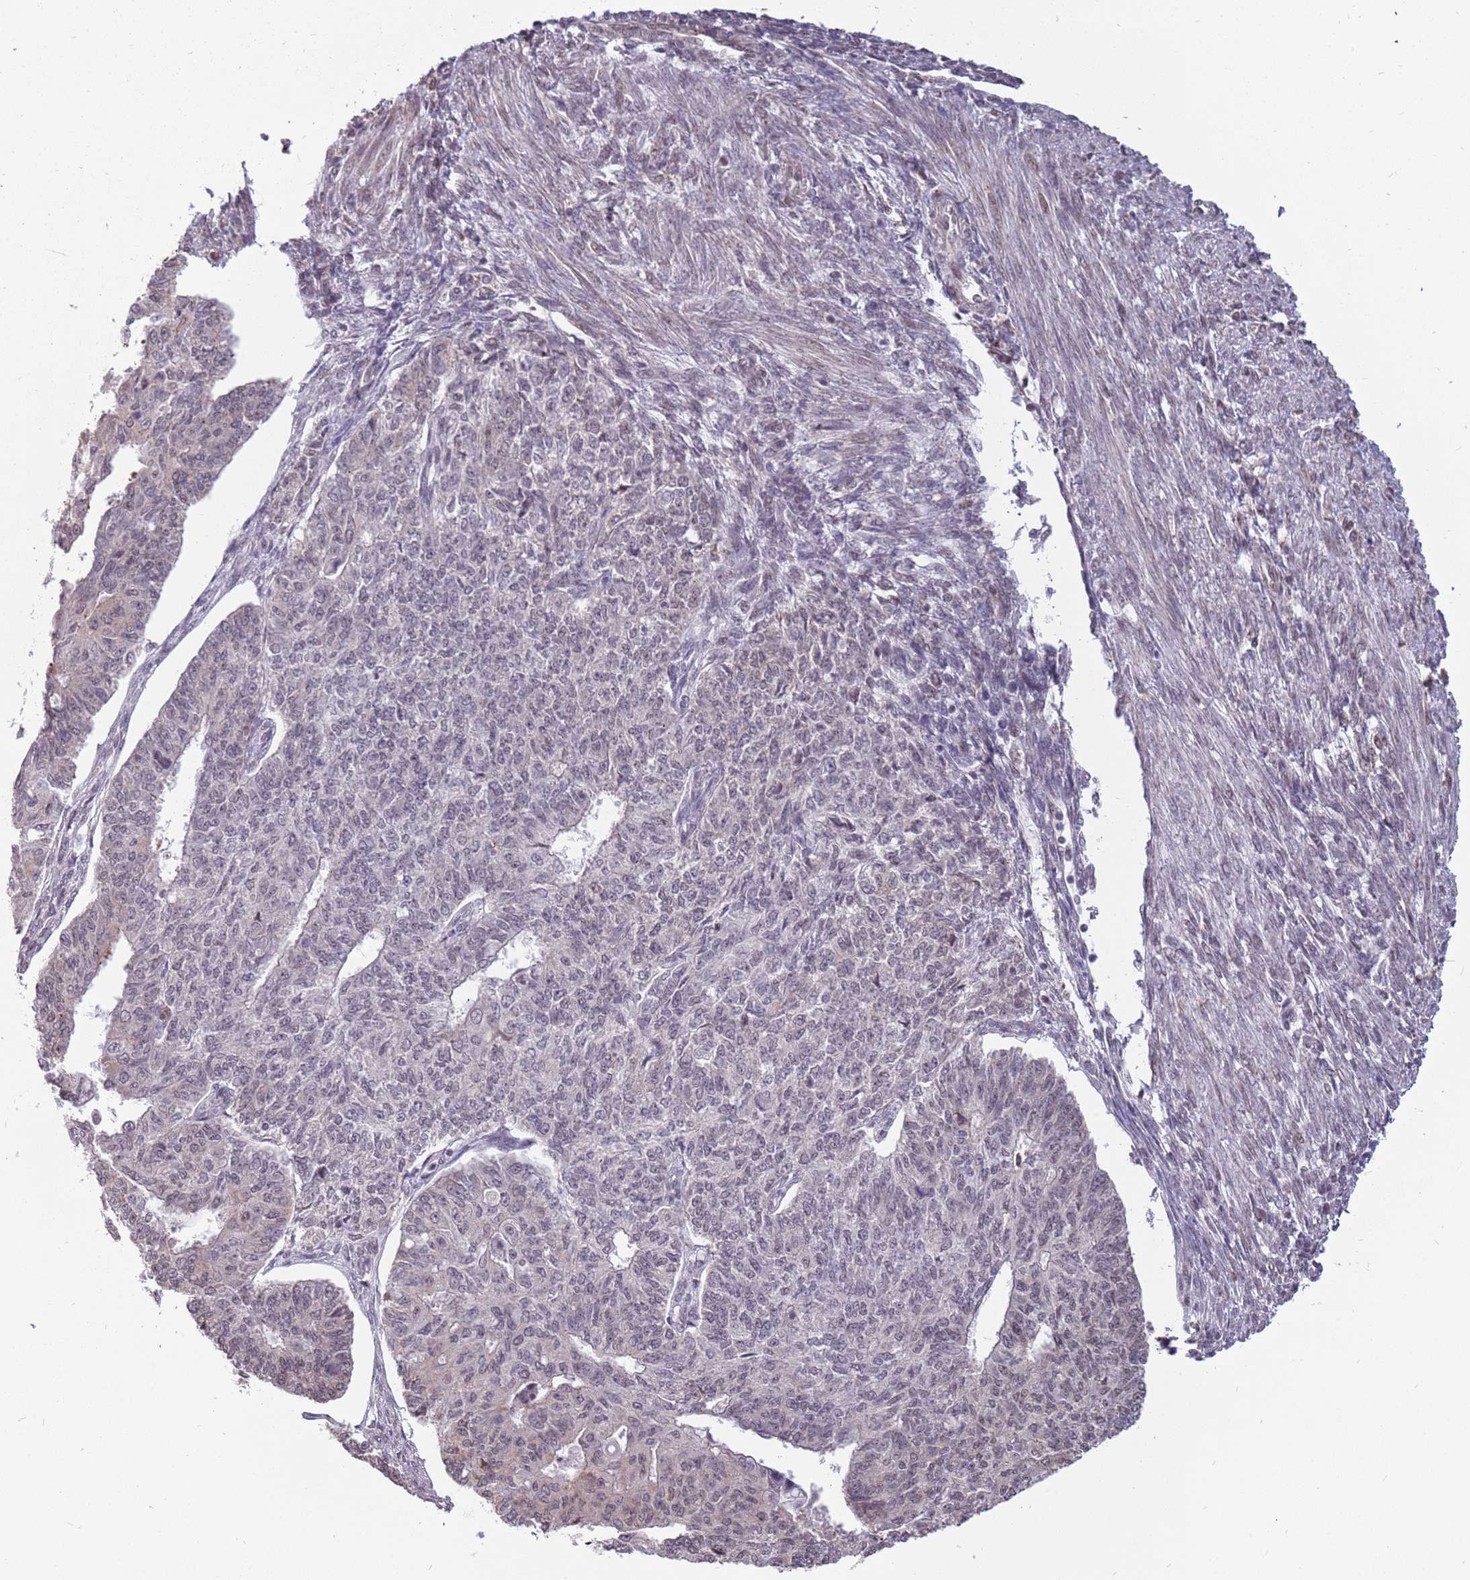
{"staining": {"intensity": "negative", "quantity": "none", "location": "none"}, "tissue": "endometrial cancer", "cell_type": "Tumor cells", "image_type": "cancer", "snomed": [{"axis": "morphology", "description": "Adenocarcinoma, NOS"}, {"axis": "topography", "description": "Endometrium"}], "caption": "Immunohistochemical staining of endometrial cancer demonstrates no significant staining in tumor cells.", "gene": "BARD1", "patient": {"sex": "female", "age": 32}}